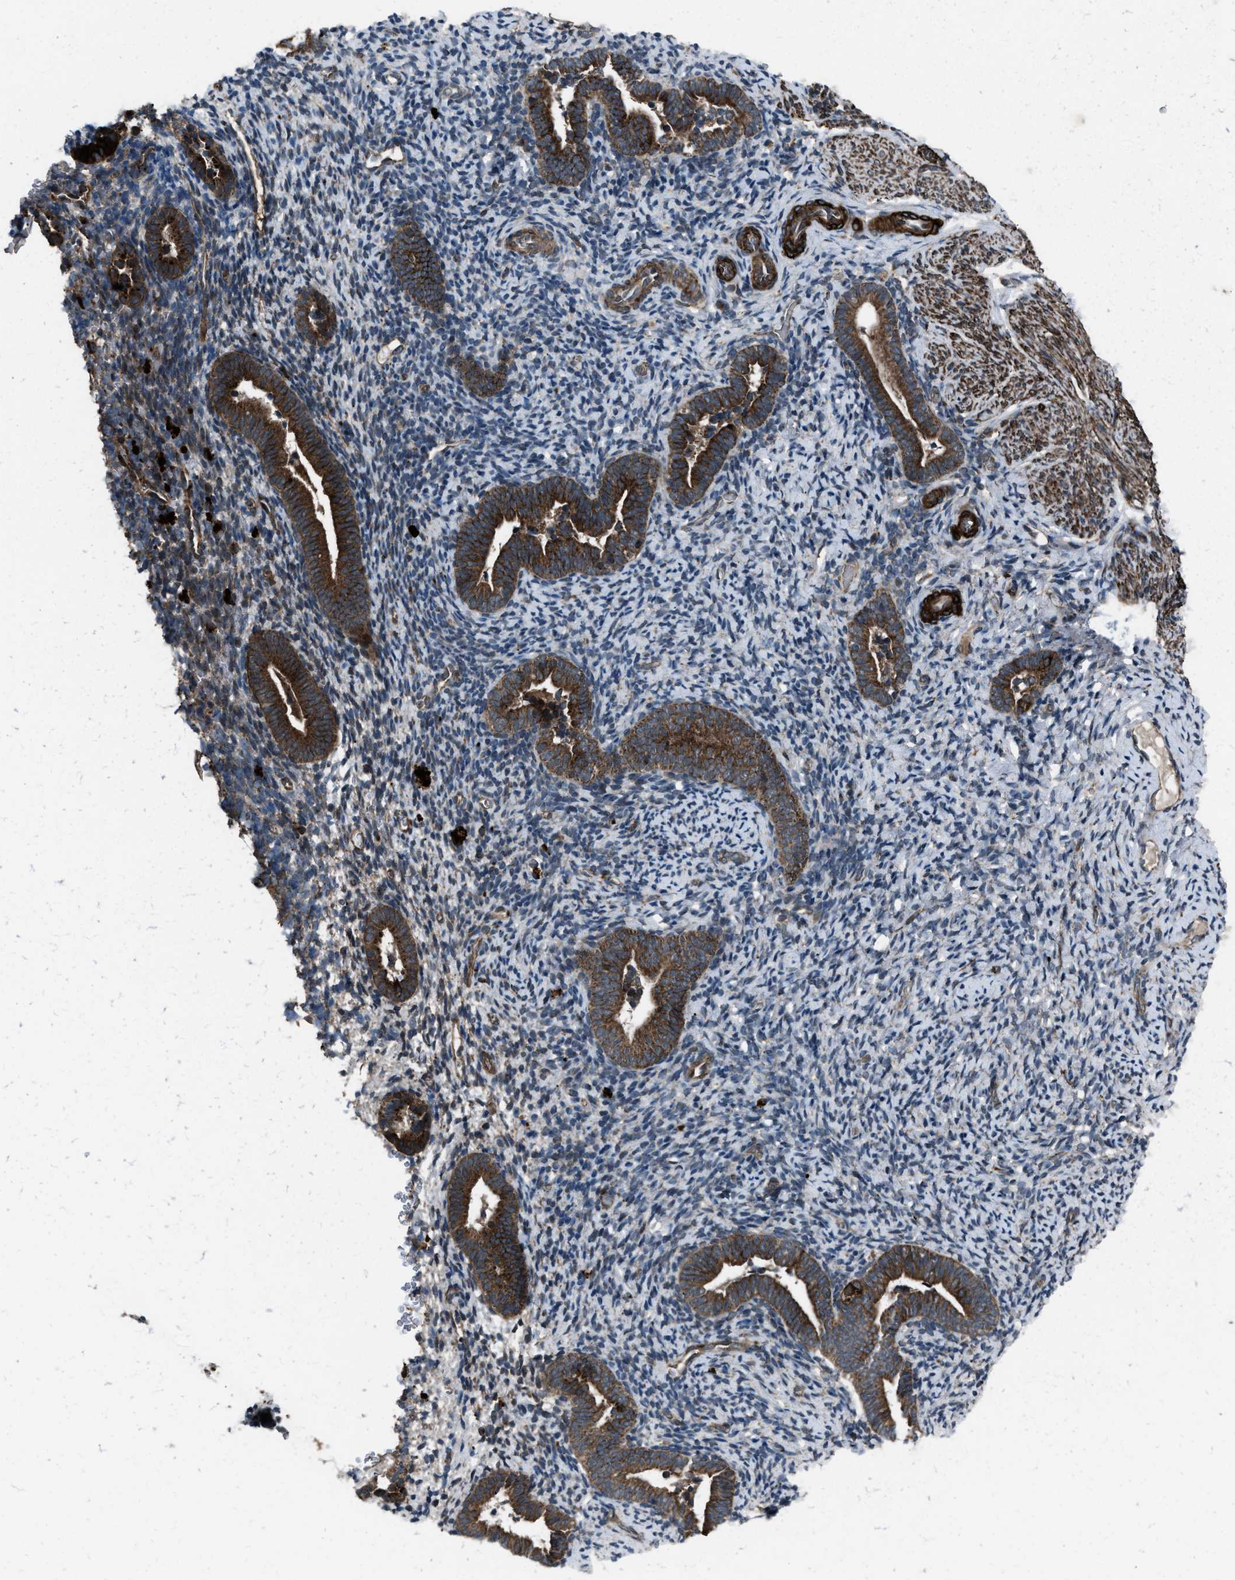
{"staining": {"intensity": "weak", "quantity": "<25%", "location": "cytoplasmic/membranous"}, "tissue": "endometrium", "cell_type": "Cells in endometrial stroma", "image_type": "normal", "snomed": [{"axis": "morphology", "description": "Normal tissue, NOS"}, {"axis": "topography", "description": "Endometrium"}], "caption": "High power microscopy histopathology image of an immunohistochemistry (IHC) histopathology image of benign endometrium, revealing no significant positivity in cells in endometrial stroma. (DAB IHC, high magnification).", "gene": "IRAK4", "patient": {"sex": "female", "age": 51}}